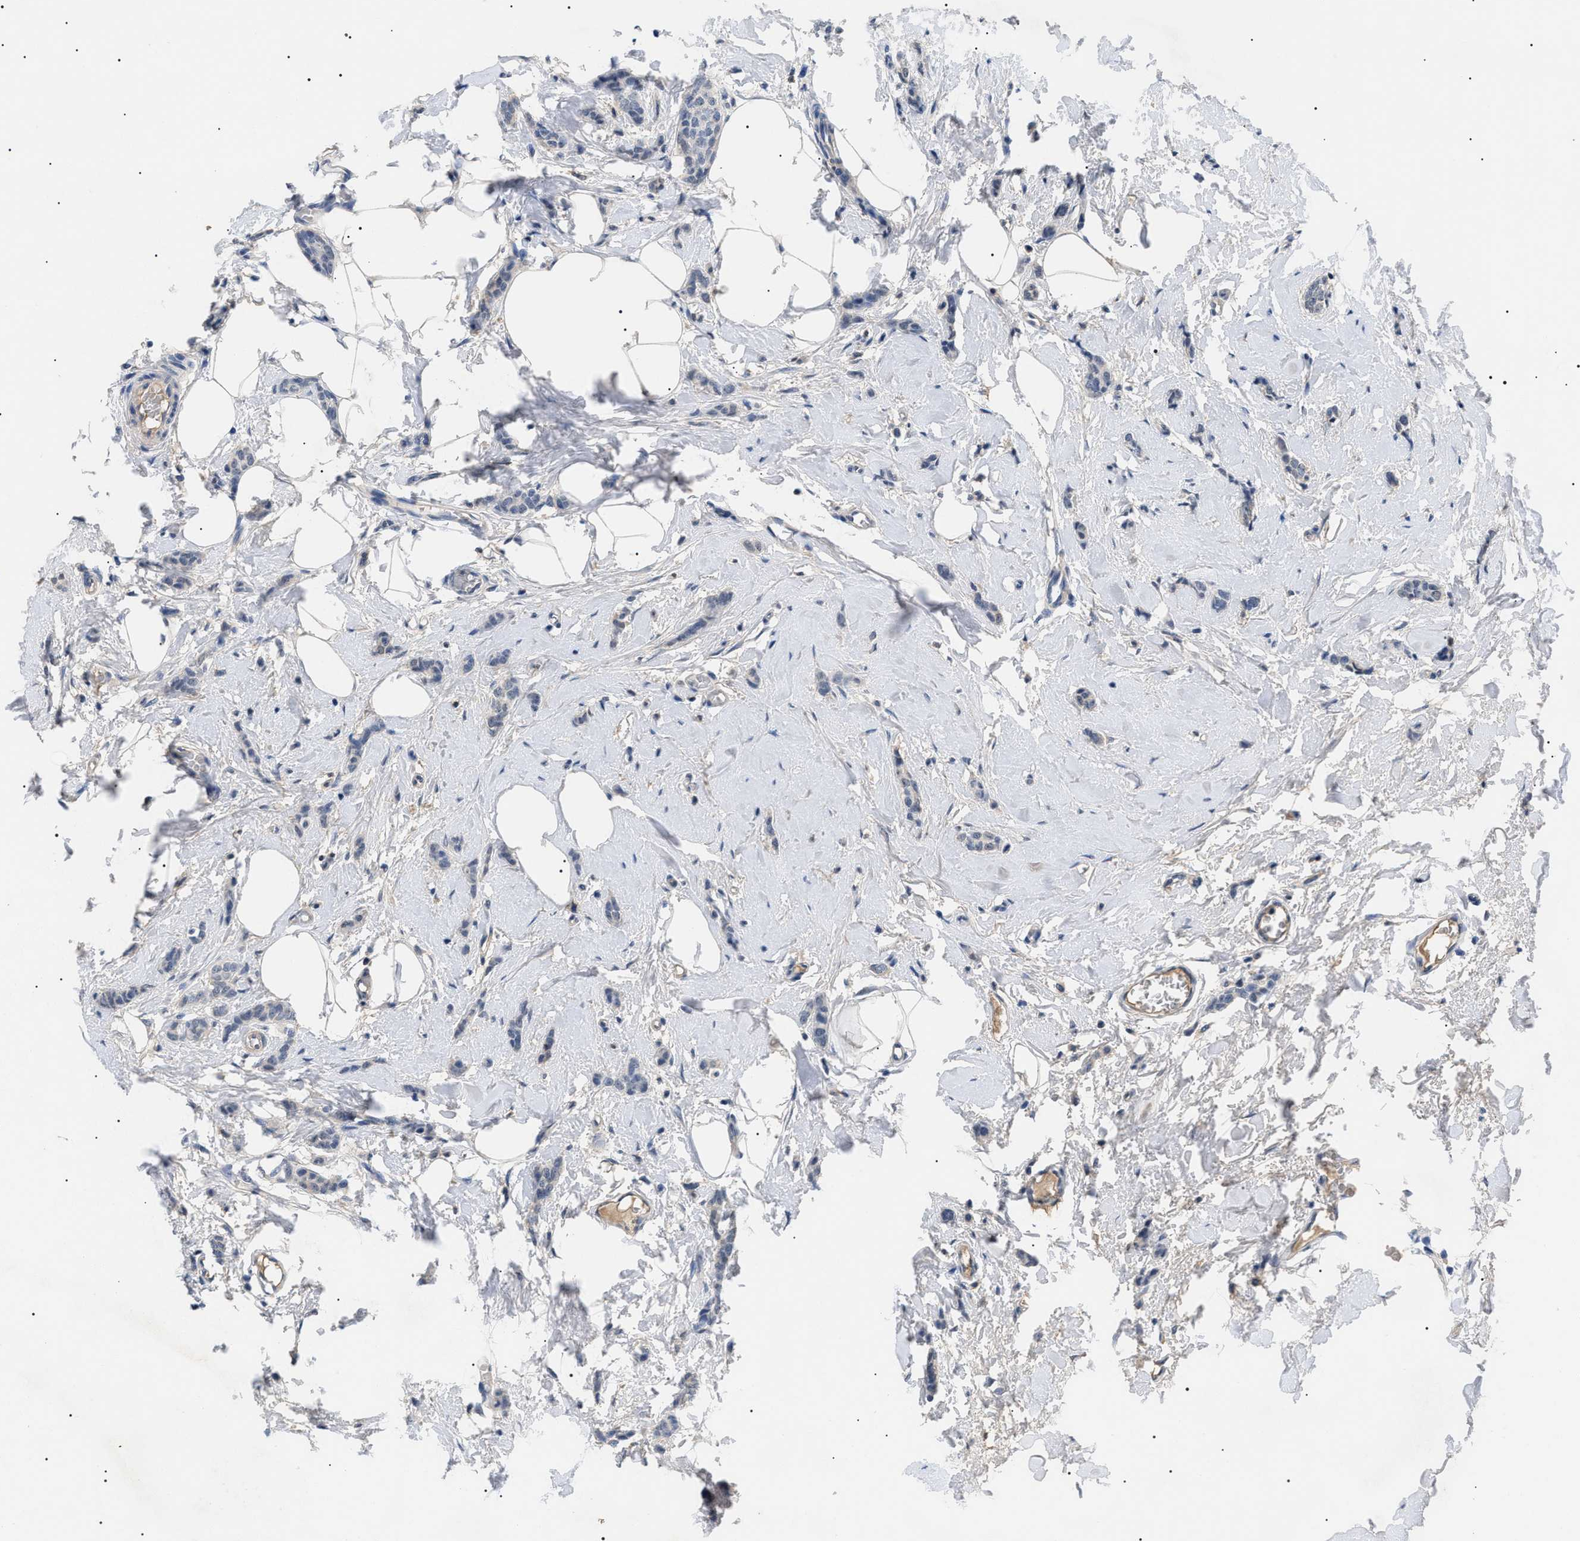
{"staining": {"intensity": "negative", "quantity": "none", "location": "none"}, "tissue": "breast cancer", "cell_type": "Tumor cells", "image_type": "cancer", "snomed": [{"axis": "morphology", "description": "Lobular carcinoma"}, {"axis": "topography", "description": "Skin"}, {"axis": "topography", "description": "Breast"}], "caption": "Breast cancer stained for a protein using immunohistochemistry exhibits no positivity tumor cells.", "gene": "PRRT2", "patient": {"sex": "female", "age": 46}}